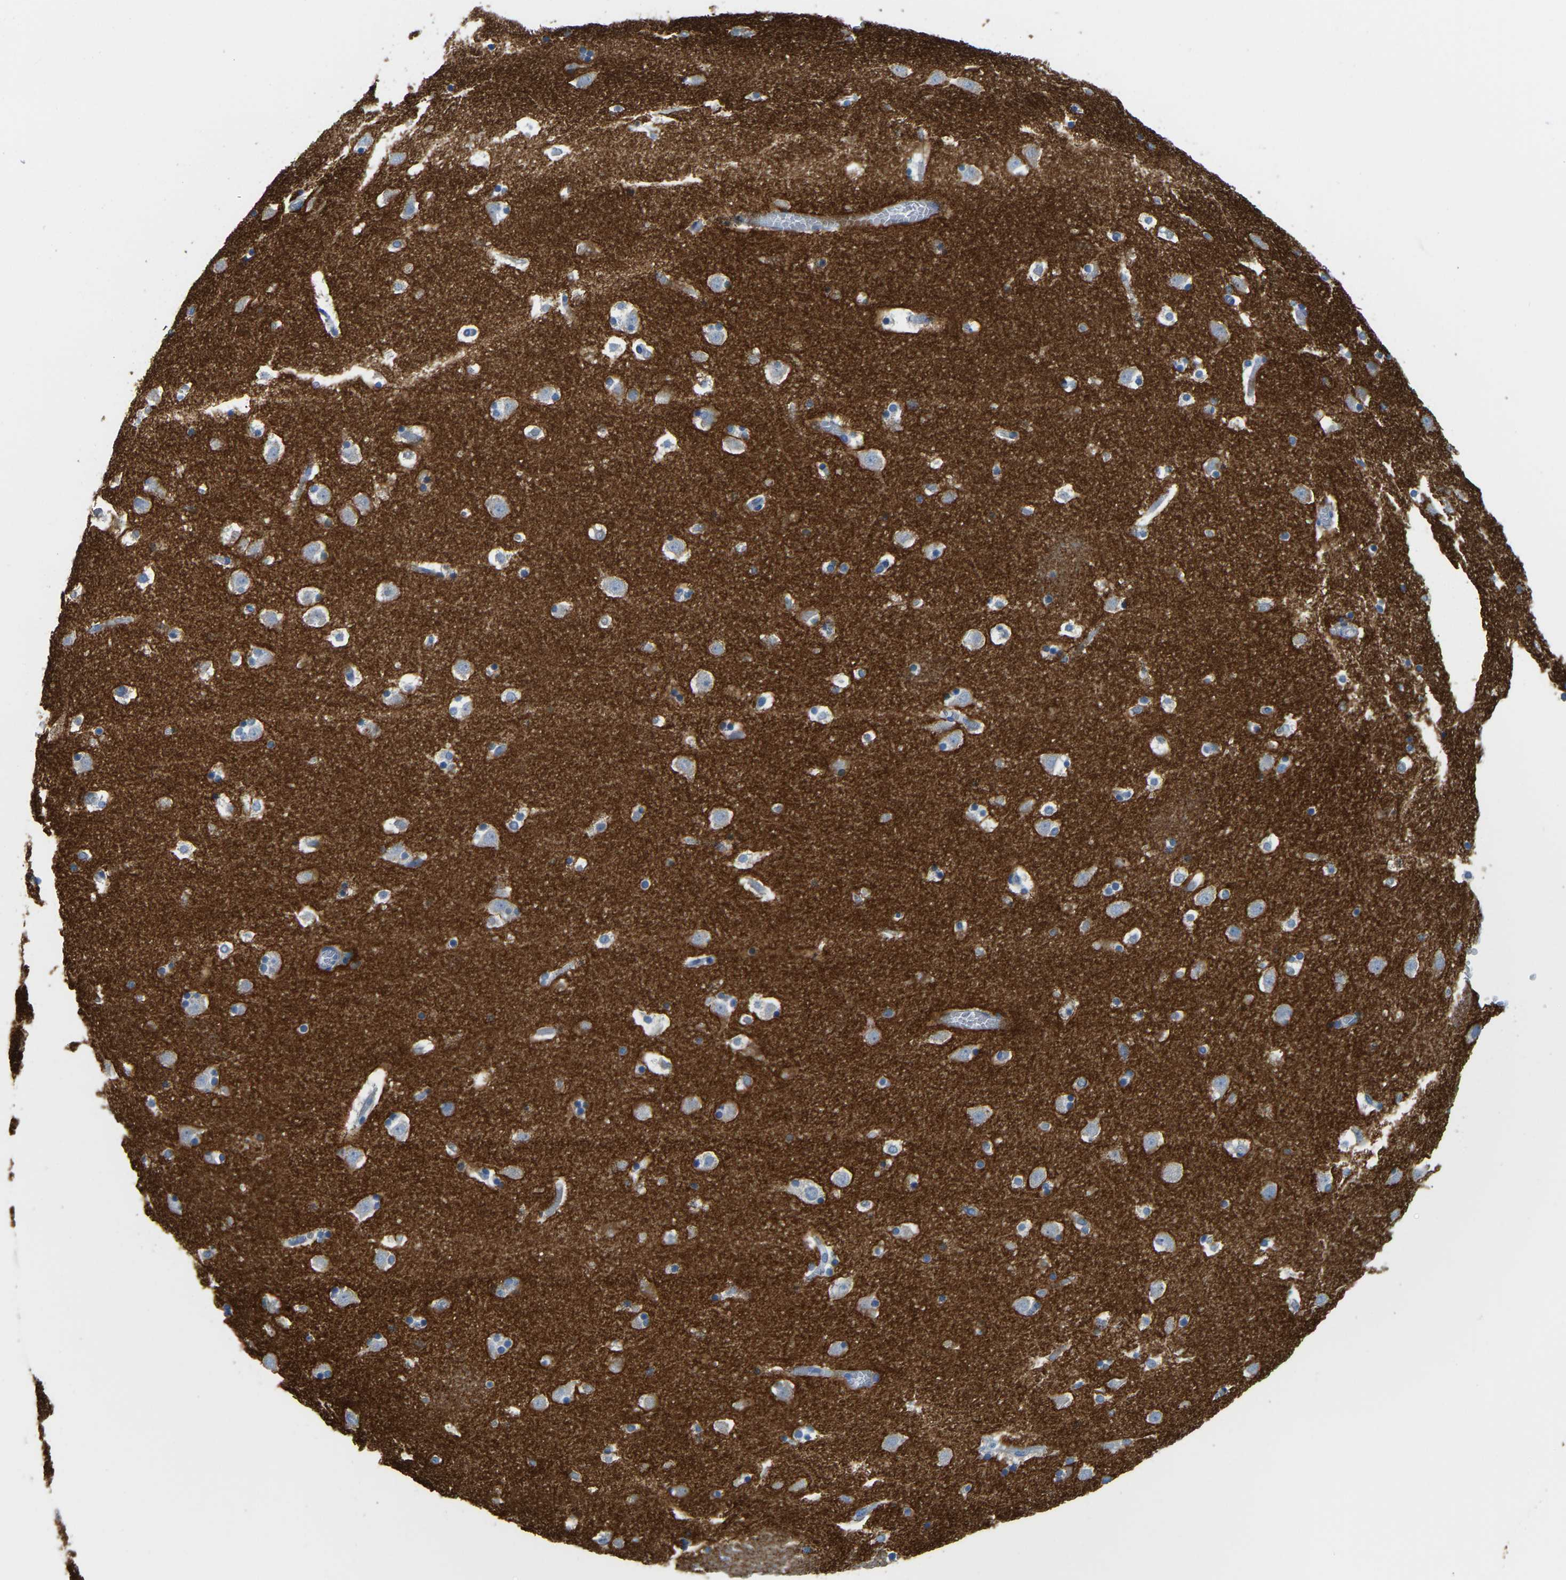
{"staining": {"intensity": "moderate", "quantity": "<25%", "location": "cytoplasmic/membranous"}, "tissue": "caudate", "cell_type": "Glial cells", "image_type": "normal", "snomed": [{"axis": "morphology", "description": "Normal tissue, NOS"}, {"axis": "topography", "description": "Lateral ventricle wall"}], "caption": "Immunohistochemical staining of unremarkable caudate reveals moderate cytoplasmic/membranous protein positivity in about <25% of glial cells.", "gene": "GDA", "patient": {"sex": "male", "age": 45}}